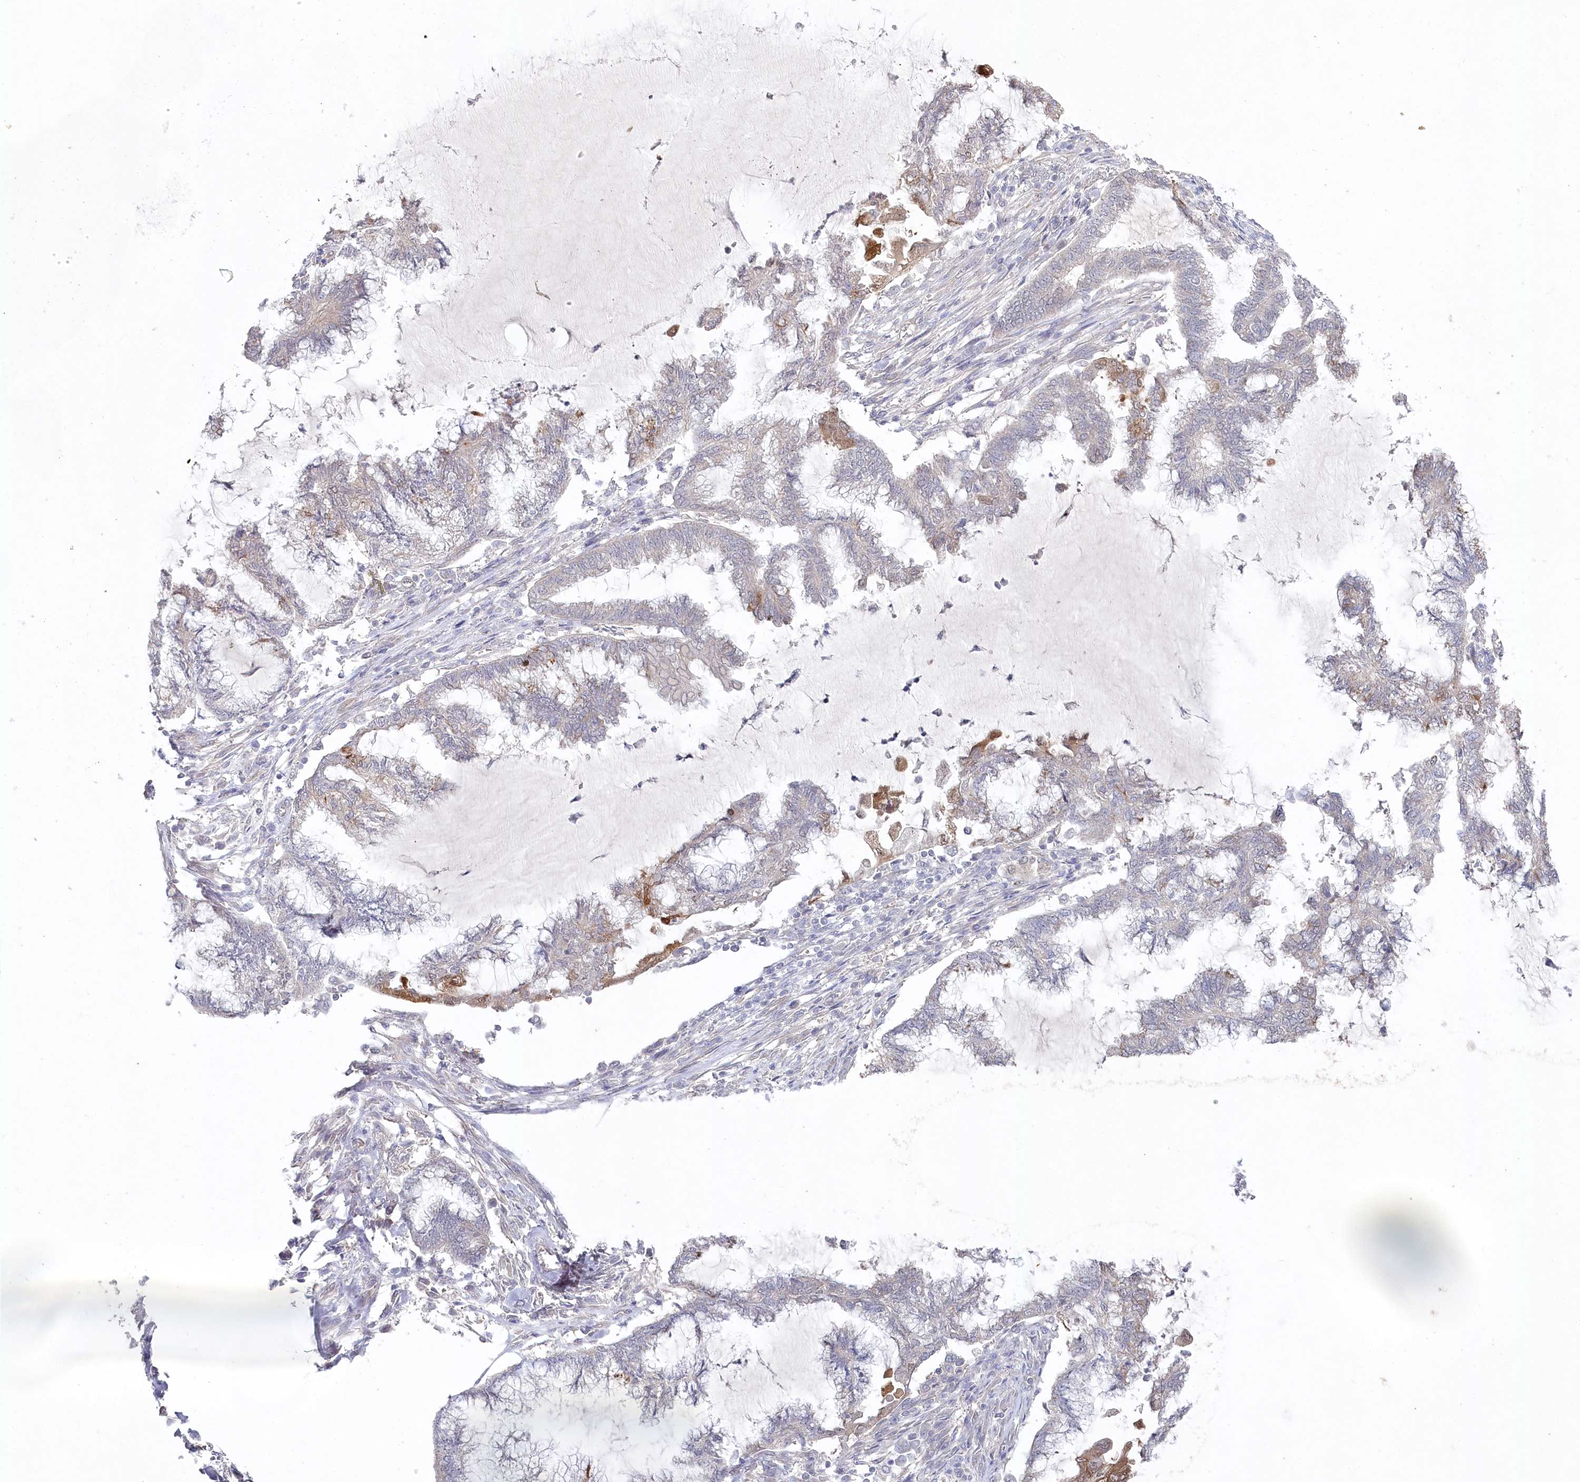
{"staining": {"intensity": "moderate", "quantity": "<25%", "location": "cytoplasmic/membranous"}, "tissue": "endometrial cancer", "cell_type": "Tumor cells", "image_type": "cancer", "snomed": [{"axis": "morphology", "description": "Adenocarcinoma, NOS"}, {"axis": "topography", "description": "Endometrium"}], "caption": "Immunohistochemistry (IHC) photomicrograph of neoplastic tissue: human endometrial cancer stained using immunohistochemistry (IHC) reveals low levels of moderate protein expression localized specifically in the cytoplasmic/membranous of tumor cells, appearing as a cytoplasmic/membranous brown color.", "gene": "AAMDC", "patient": {"sex": "female", "age": 86}}